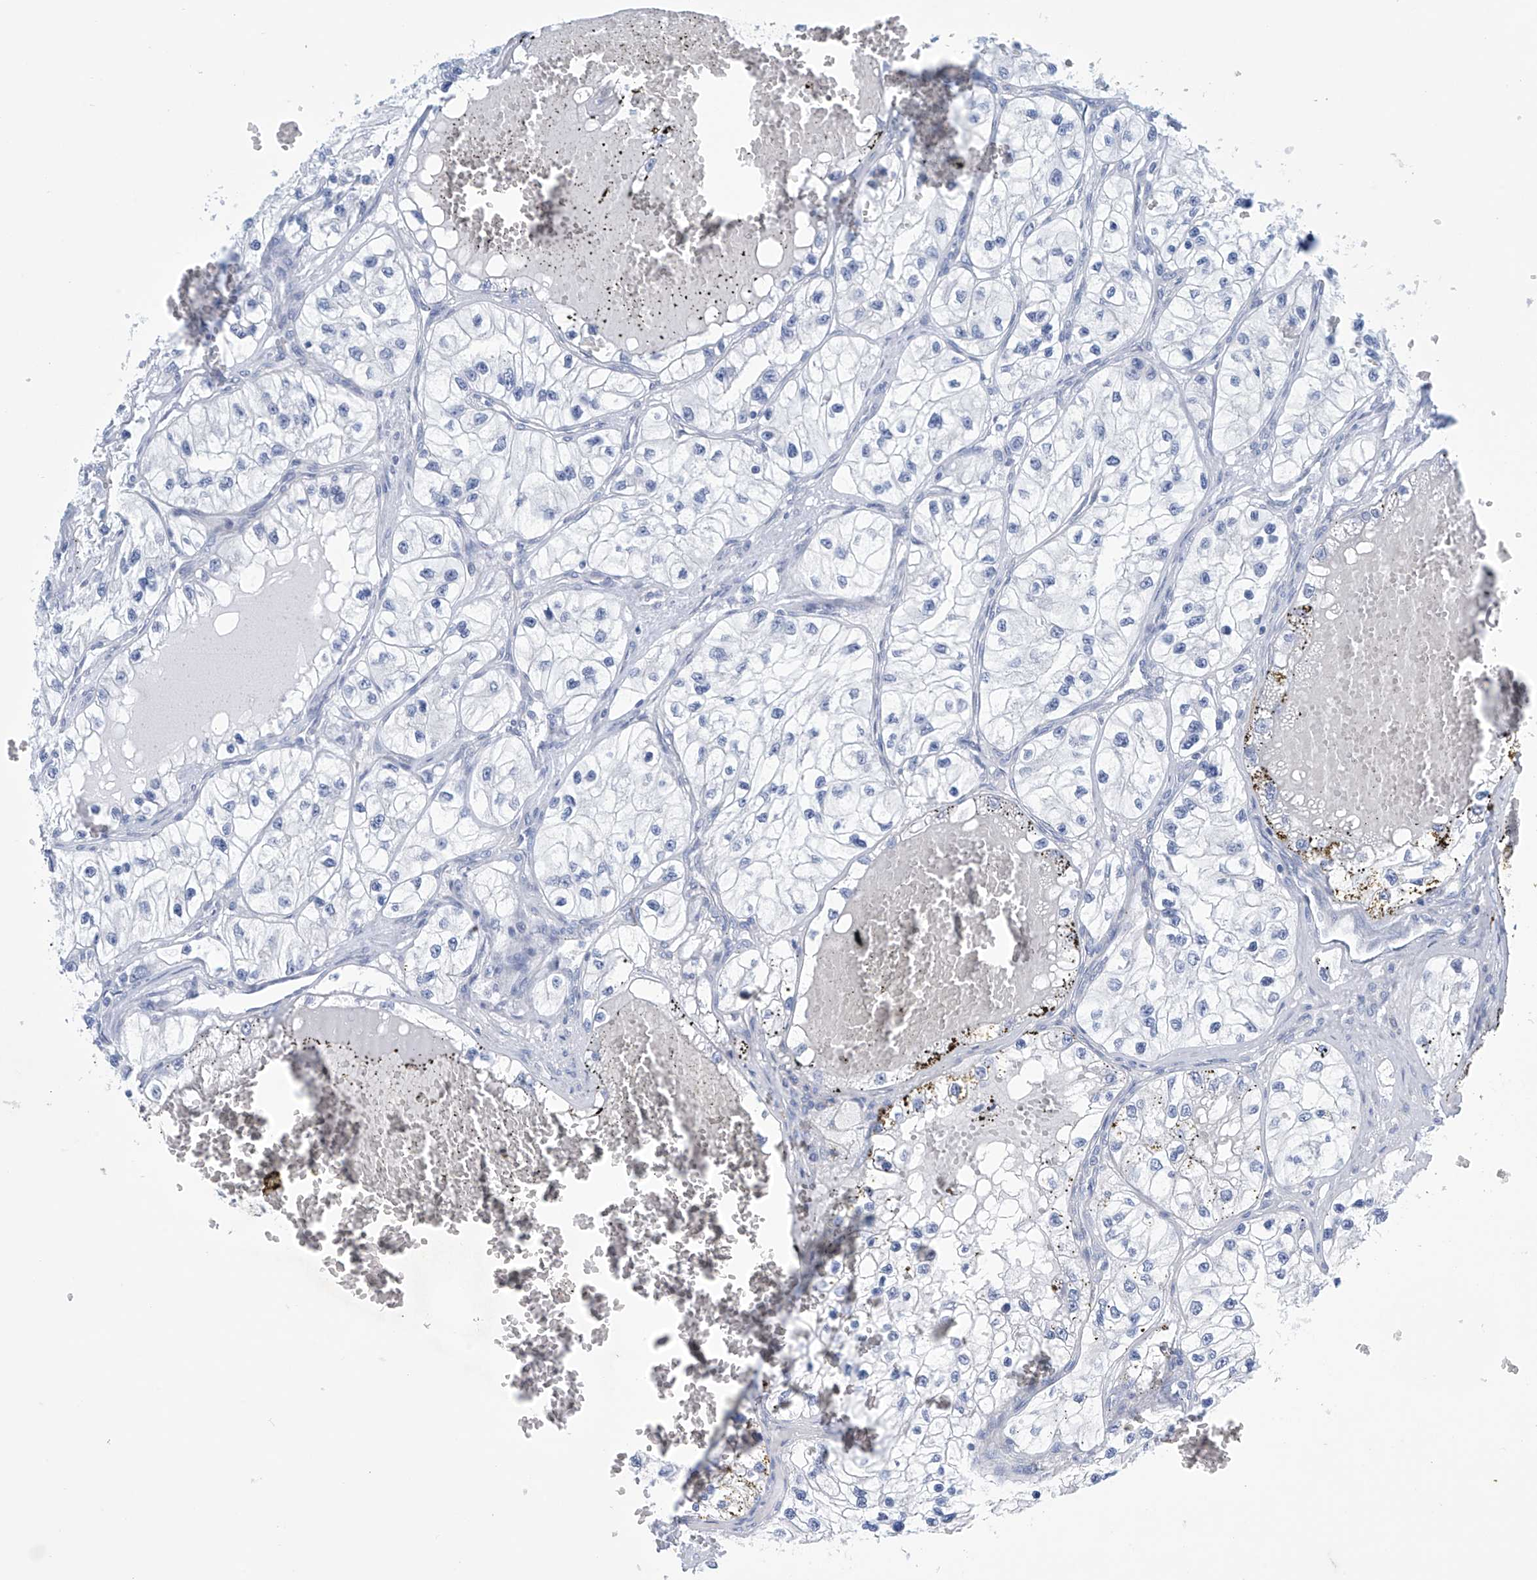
{"staining": {"intensity": "negative", "quantity": "none", "location": "none"}, "tissue": "renal cancer", "cell_type": "Tumor cells", "image_type": "cancer", "snomed": [{"axis": "morphology", "description": "Adenocarcinoma, NOS"}, {"axis": "topography", "description": "Kidney"}], "caption": "Human renal adenocarcinoma stained for a protein using immunohistochemistry displays no expression in tumor cells.", "gene": "SLC35A5", "patient": {"sex": "female", "age": 57}}